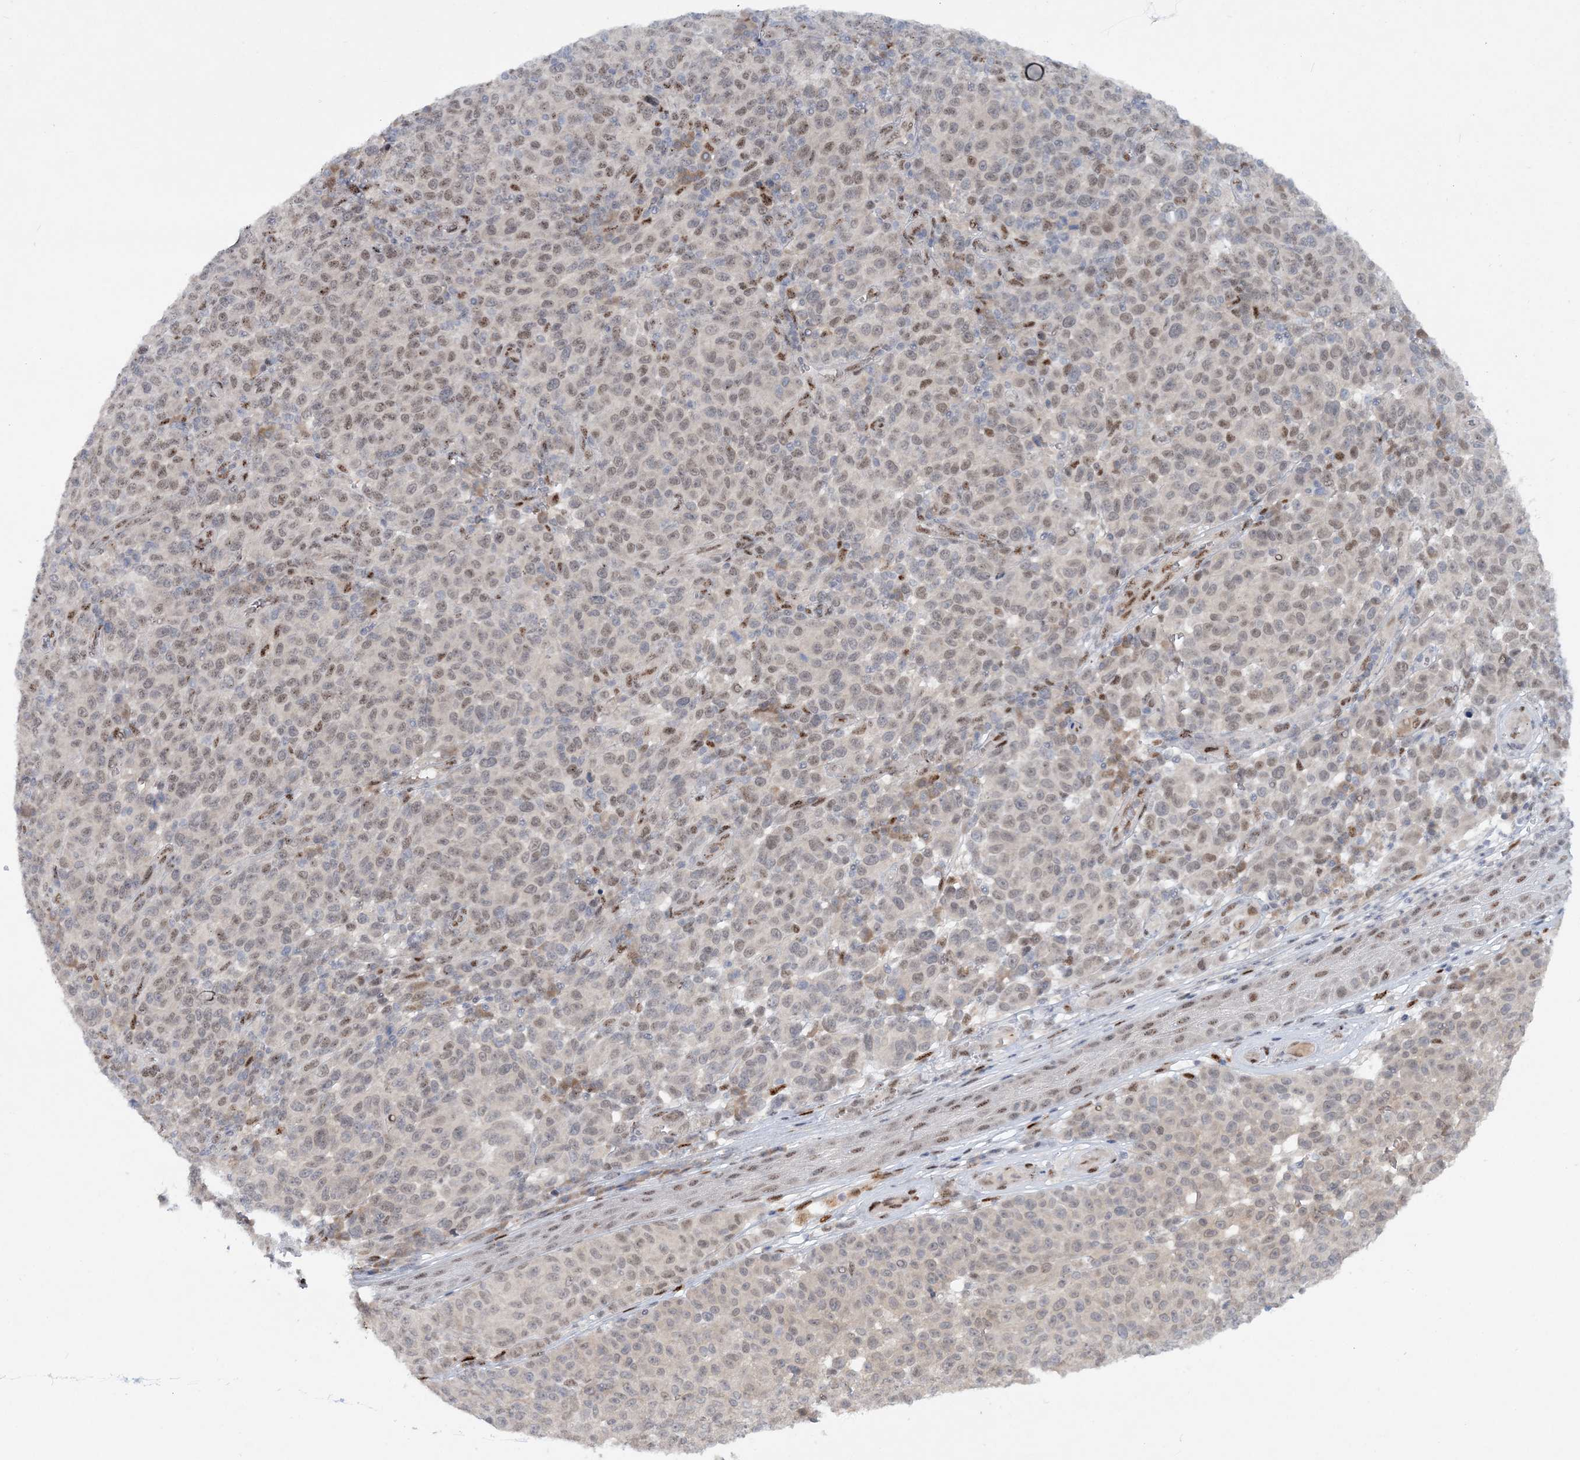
{"staining": {"intensity": "weak", "quantity": "25%-75%", "location": "nuclear"}, "tissue": "melanoma", "cell_type": "Tumor cells", "image_type": "cancer", "snomed": [{"axis": "morphology", "description": "Malignant melanoma, NOS"}, {"axis": "topography", "description": "Skin"}], "caption": "IHC histopathology image of neoplastic tissue: human malignant melanoma stained using IHC displays low levels of weak protein expression localized specifically in the nuclear of tumor cells, appearing as a nuclear brown color.", "gene": "GIN1", "patient": {"sex": "male", "age": 49}}